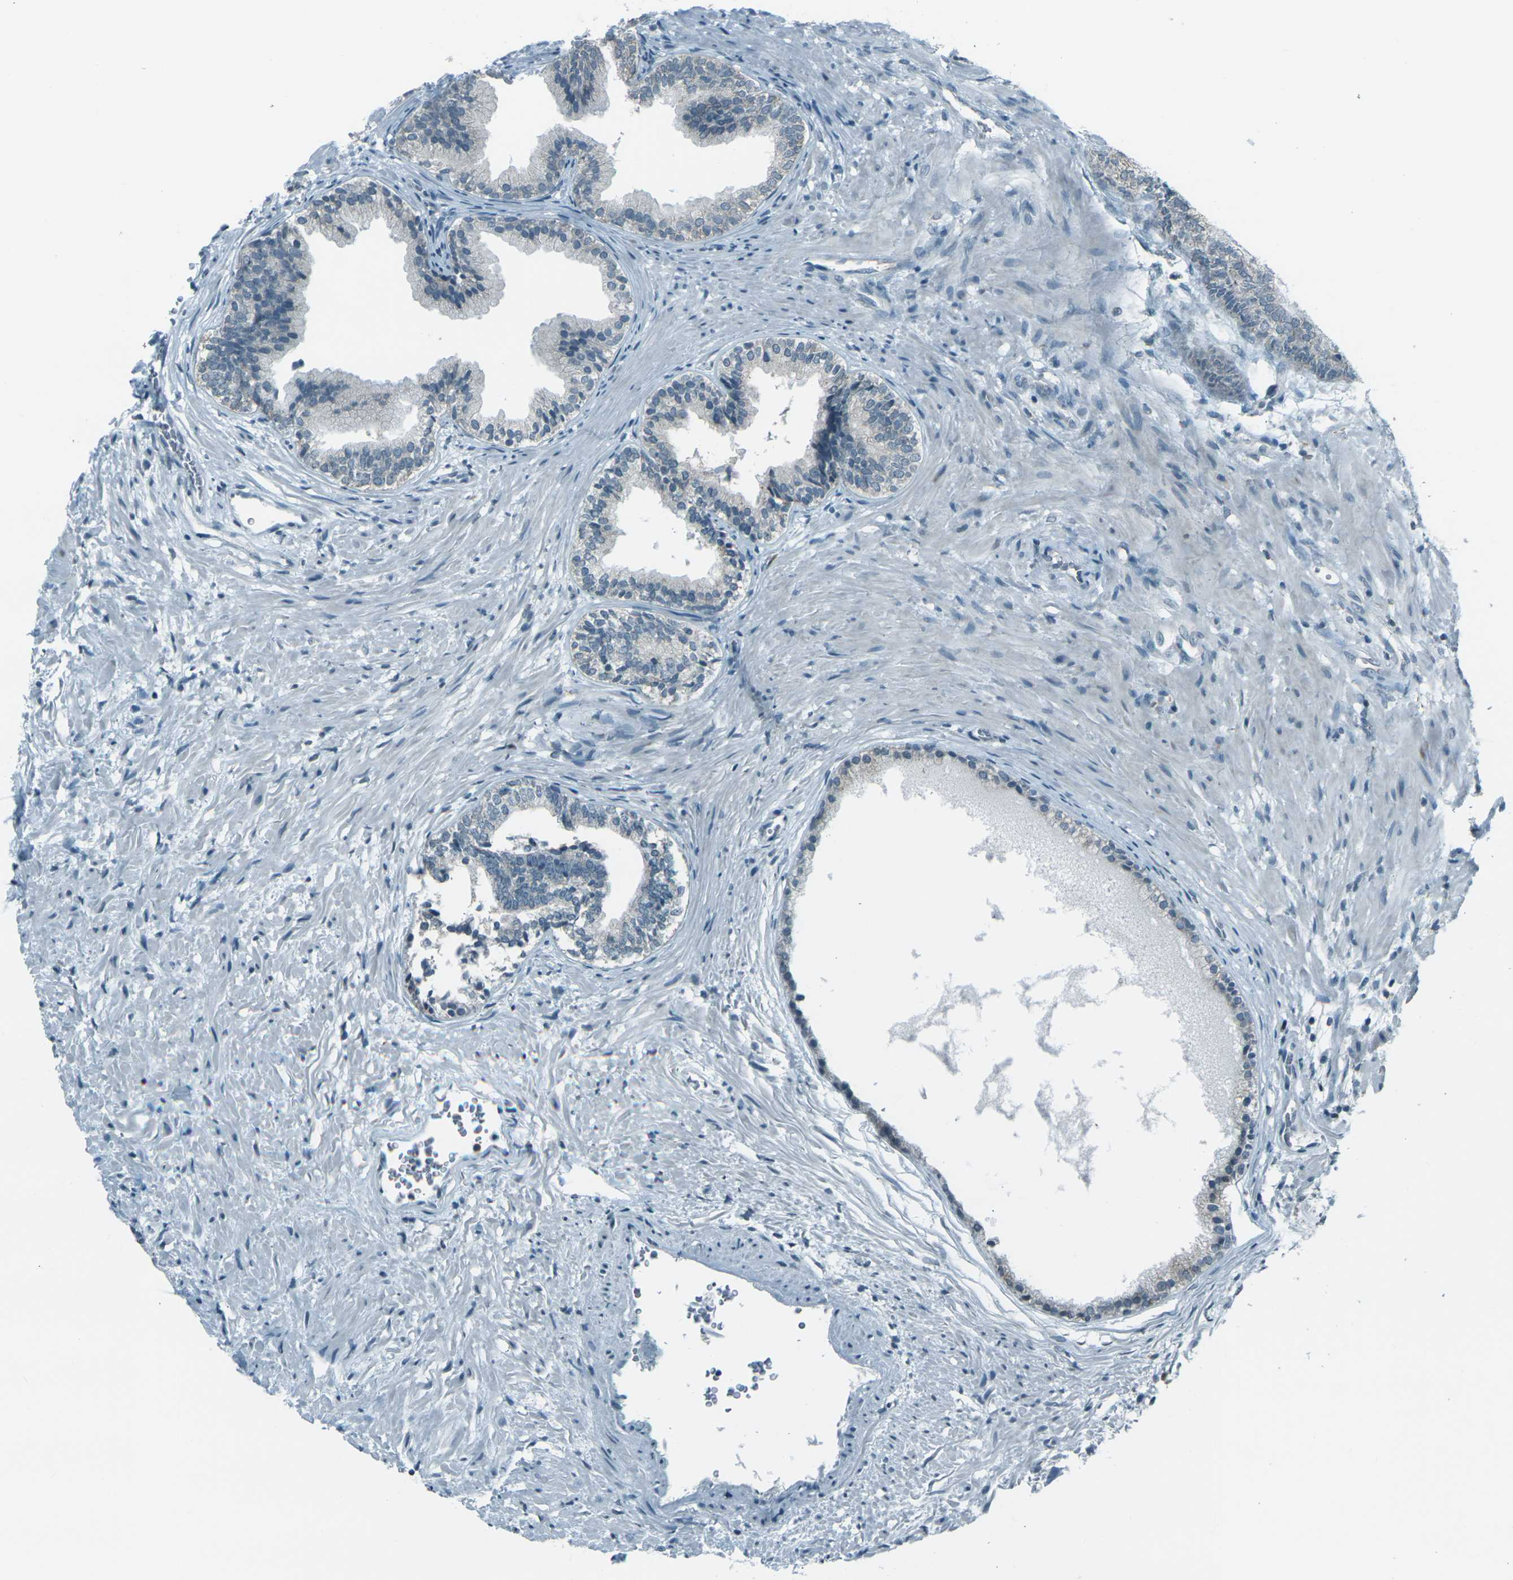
{"staining": {"intensity": "weak", "quantity": "<25%", "location": "cytoplasmic/membranous"}, "tissue": "prostate", "cell_type": "Glandular cells", "image_type": "normal", "snomed": [{"axis": "morphology", "description": "Normal tissue, NOS"}, {"axis": "topography", "description": "Prostate"}], "caption": "Immunohistochemical staining of normal human prostate shows no significant positivity in glandular cells.", "gene": "H2BC1", "patient": {"sex": "male", "age": 76}}